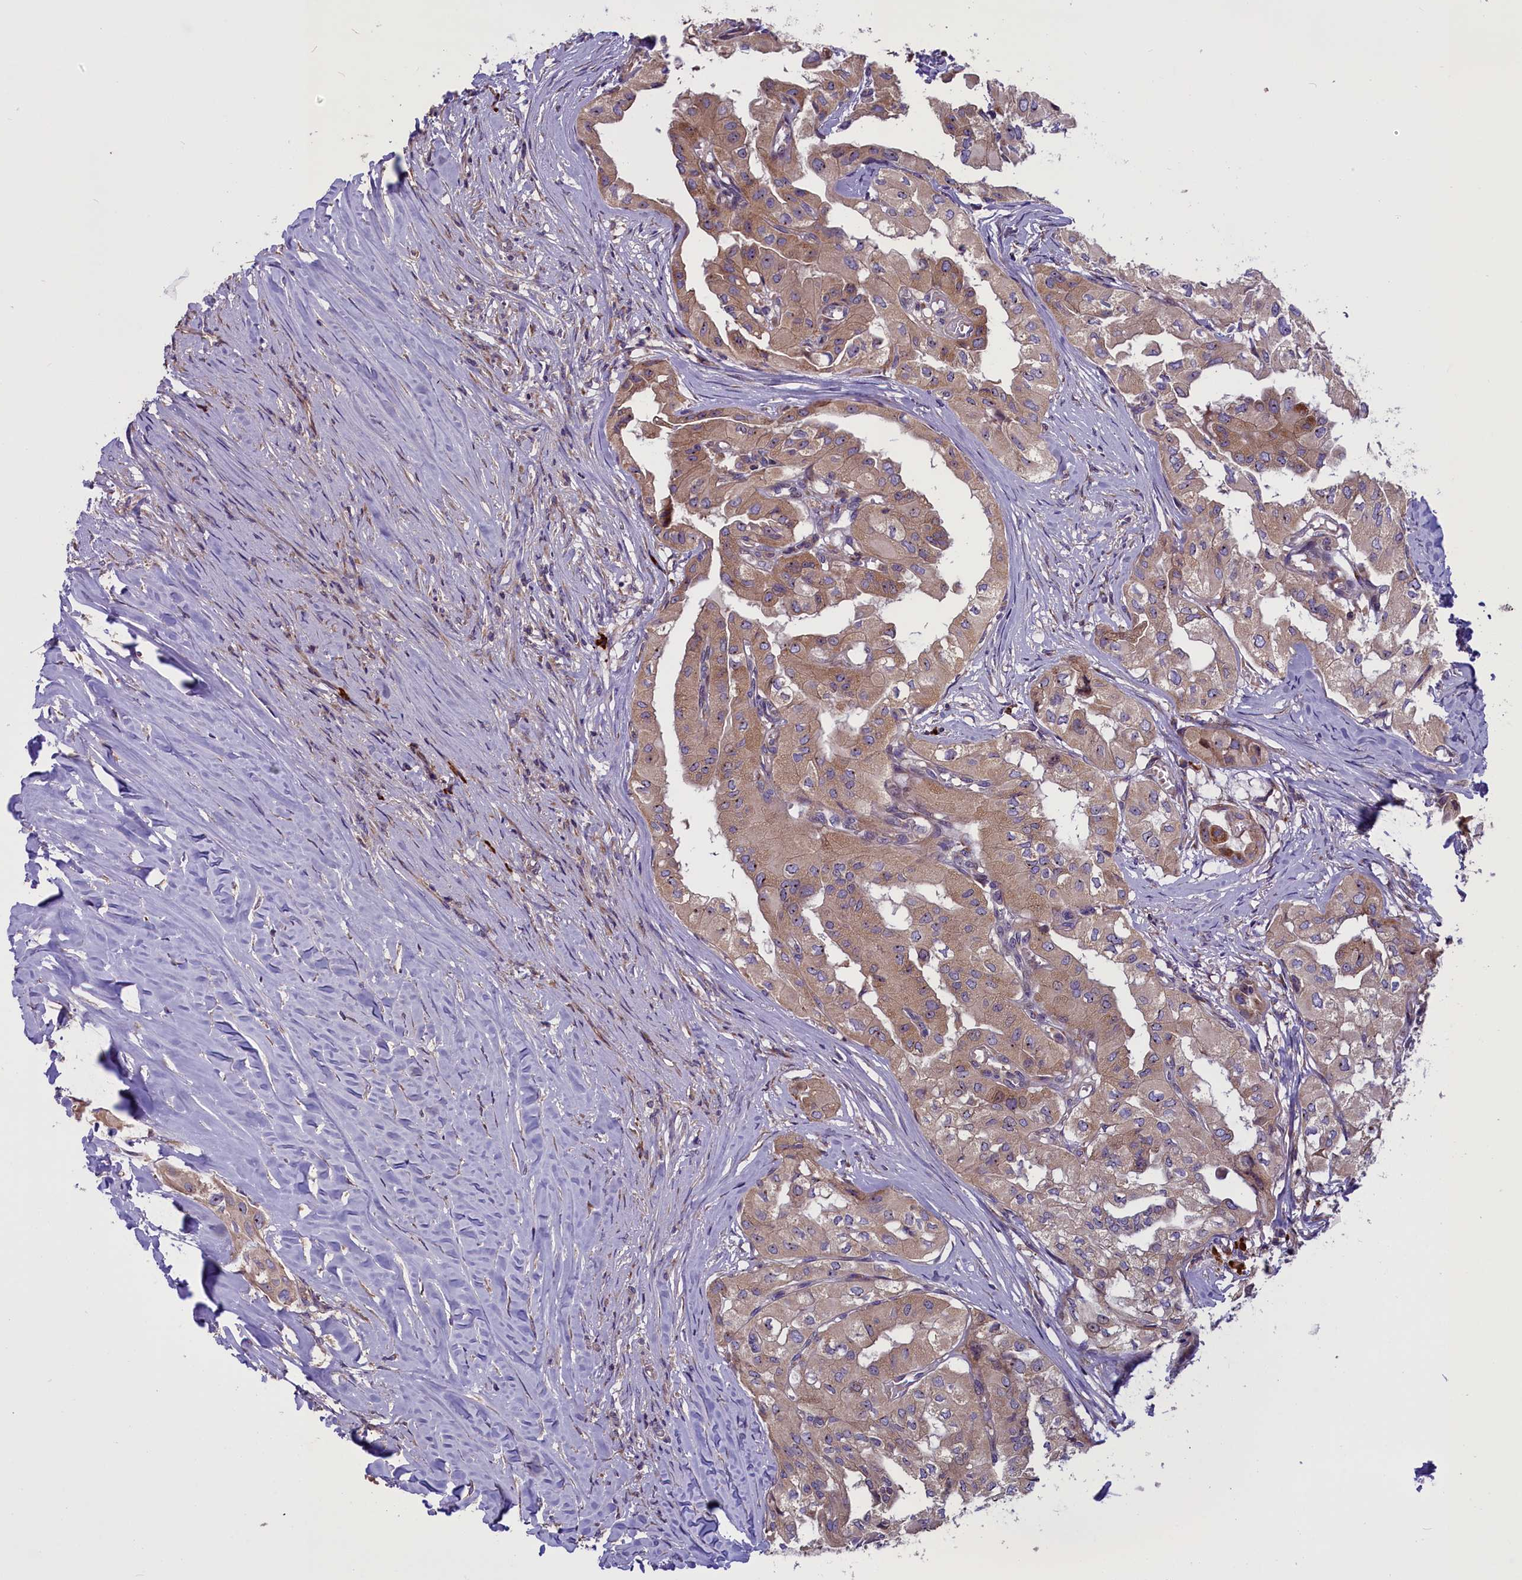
{"staining": {"intensity": "moderate", "quantity": ">75%", "location": "cytoplasmic/membranous"}, "tissue": "thyroid cancer", "cell_type": "Tumor cells", "image_type": "cancer", "snomed": [{"axis": "morphology", "description": "Papillary adenocarcinoma, NOS"}, {"axis": "topography", "description": "Thyroid gland"}], "caption": "The photomicrograph displays a brown stain indicating the presence of a protein in the cytoplasmic/membranous of tumor cells in thyroid cancer (papillary adenocarcinoma). Nuclei are stained in blue.", "gene": "FRY", "patient": {"sex": "female", "age": 59}}